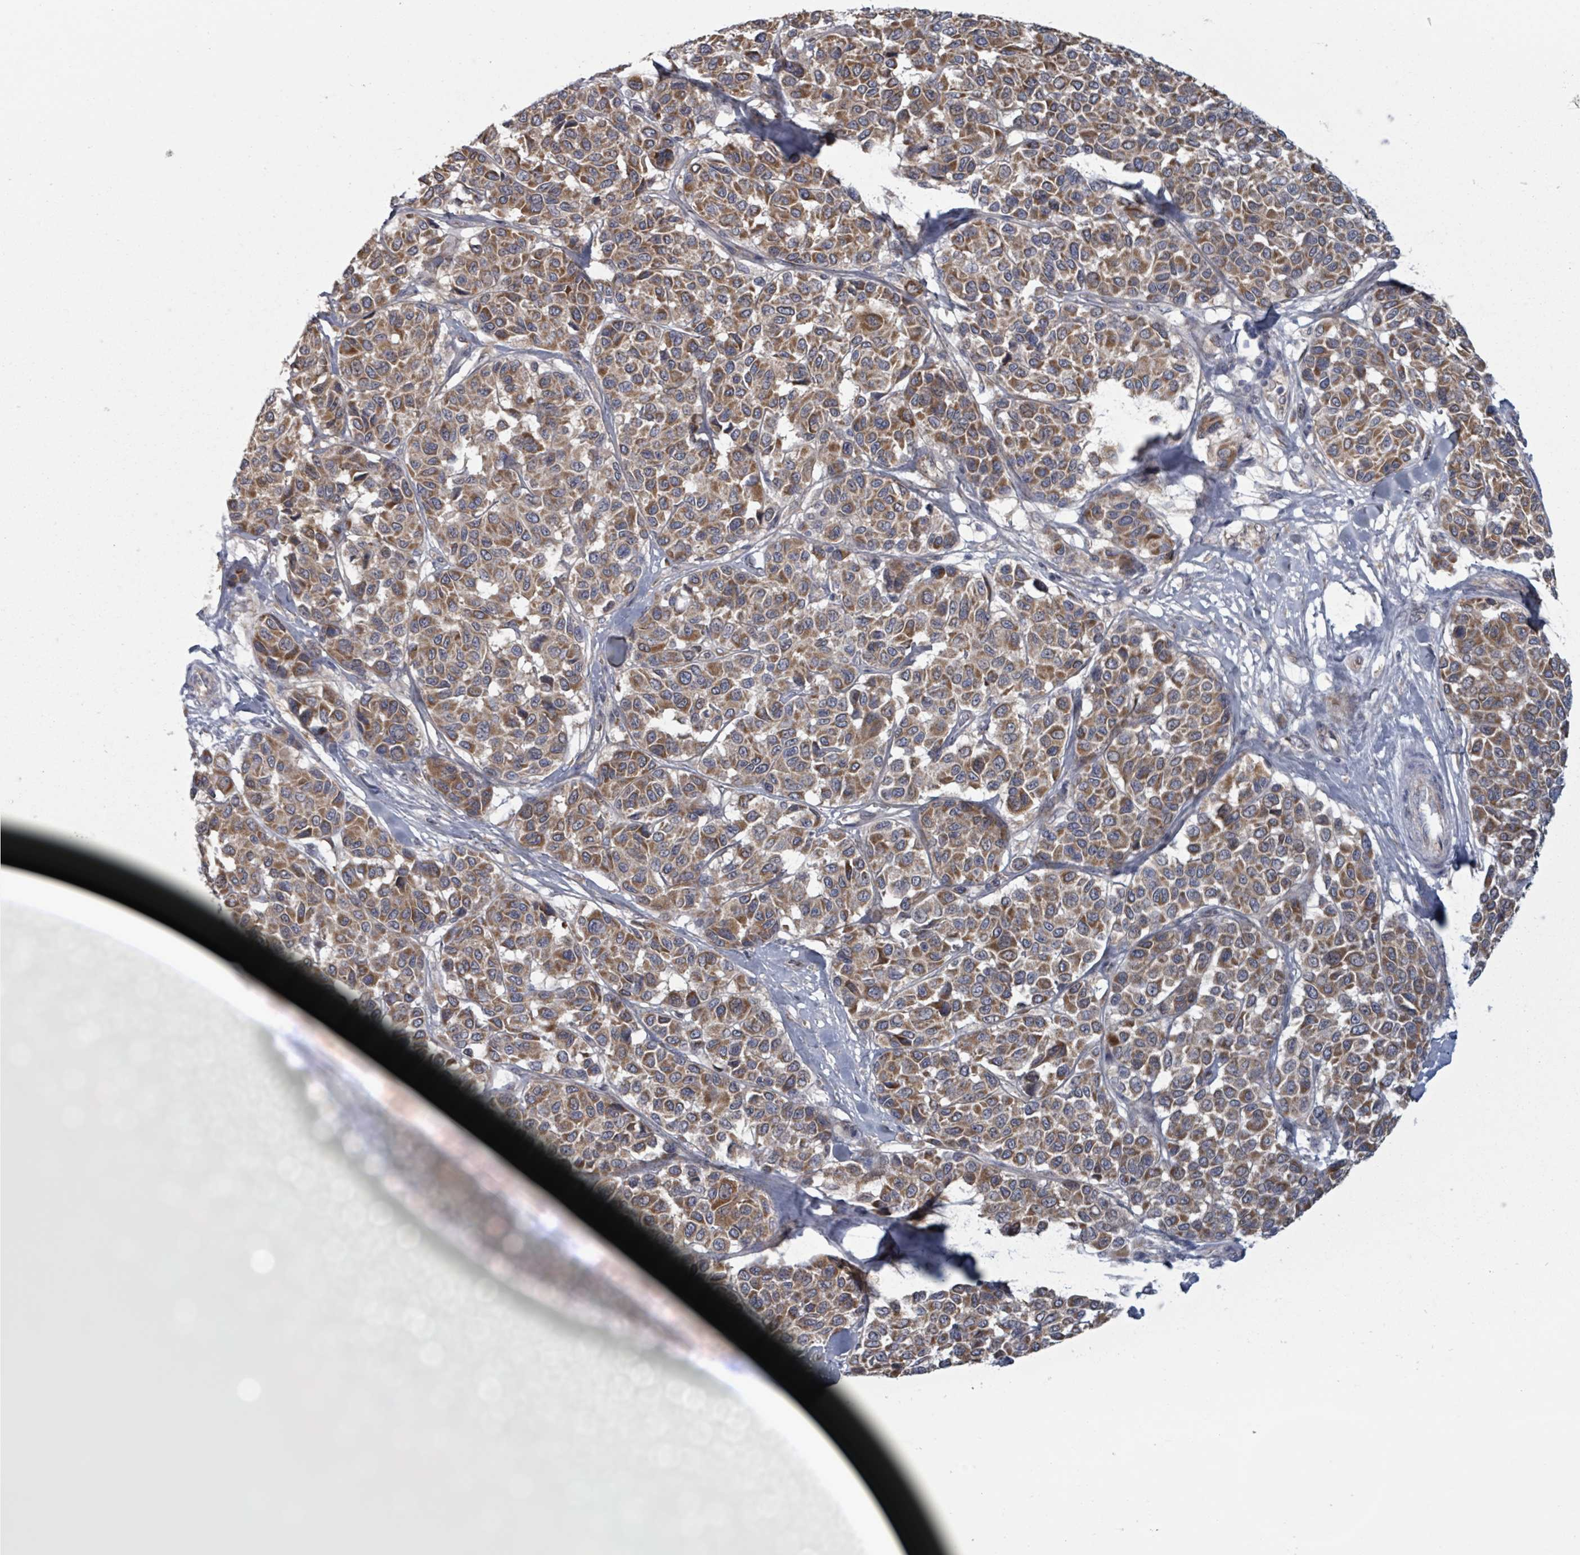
{"staining": {"intensity": "strong", "quantity": ">75%", "location": "cytoplasmic/membranous"}, "tissue": "melanoma", "cell_type": "Tumor cells", "image_type": "cancer", "snomed": [{"axis": "morphology", "description": "Malignant melanoma, NOS"}, {"axis": "topography", "description": "Skin"}], "caption": "DAB immunohistochemical staining of melanoma displays strong cytoplasmic/membranous protein staining in approximately >75% of tumor cells. Immunohistochemistry stains the protein of interest in brown and the nuclei are stained blue.", "gene": "FKBP1A", "patient": {"sex": "female", "age": 66}}